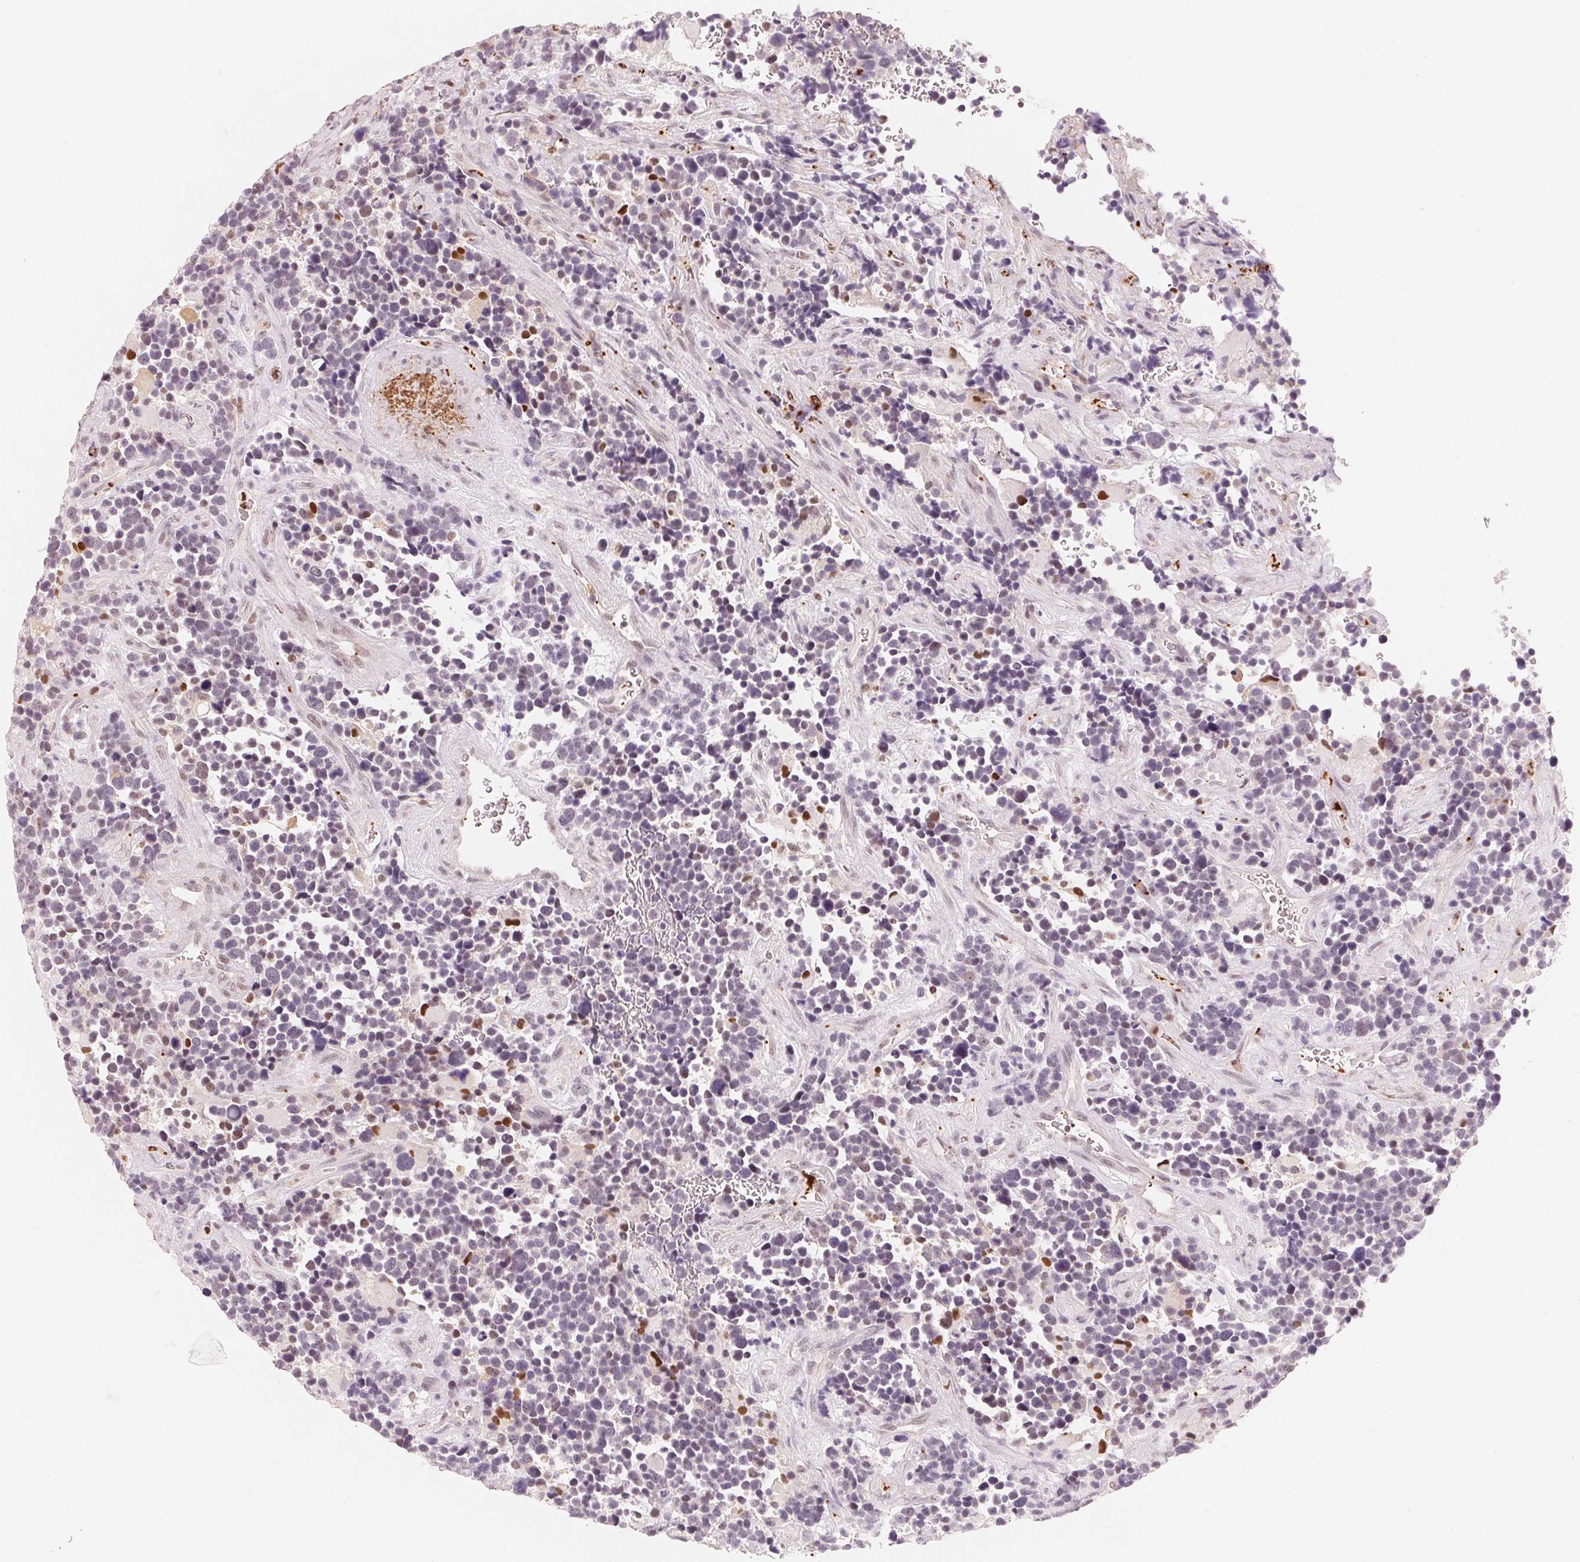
{"staining": {"intensity": "negative", "quantity": "none", "location": "none"}, "tissue": "glioma", "cell_type": "Tumor cells", "image_type": "cancer", "snomed": [{"axis": "morphology", "description": "Glioma, malignant, High grade"}, {"axis": "topography", "description": "Brain"}], "caption": "Protein analysis of glioma exhibits no significant staining in tumor cells.", "gene": "ARHGAP22", "patient": {"sex": "male", "age": 33}}